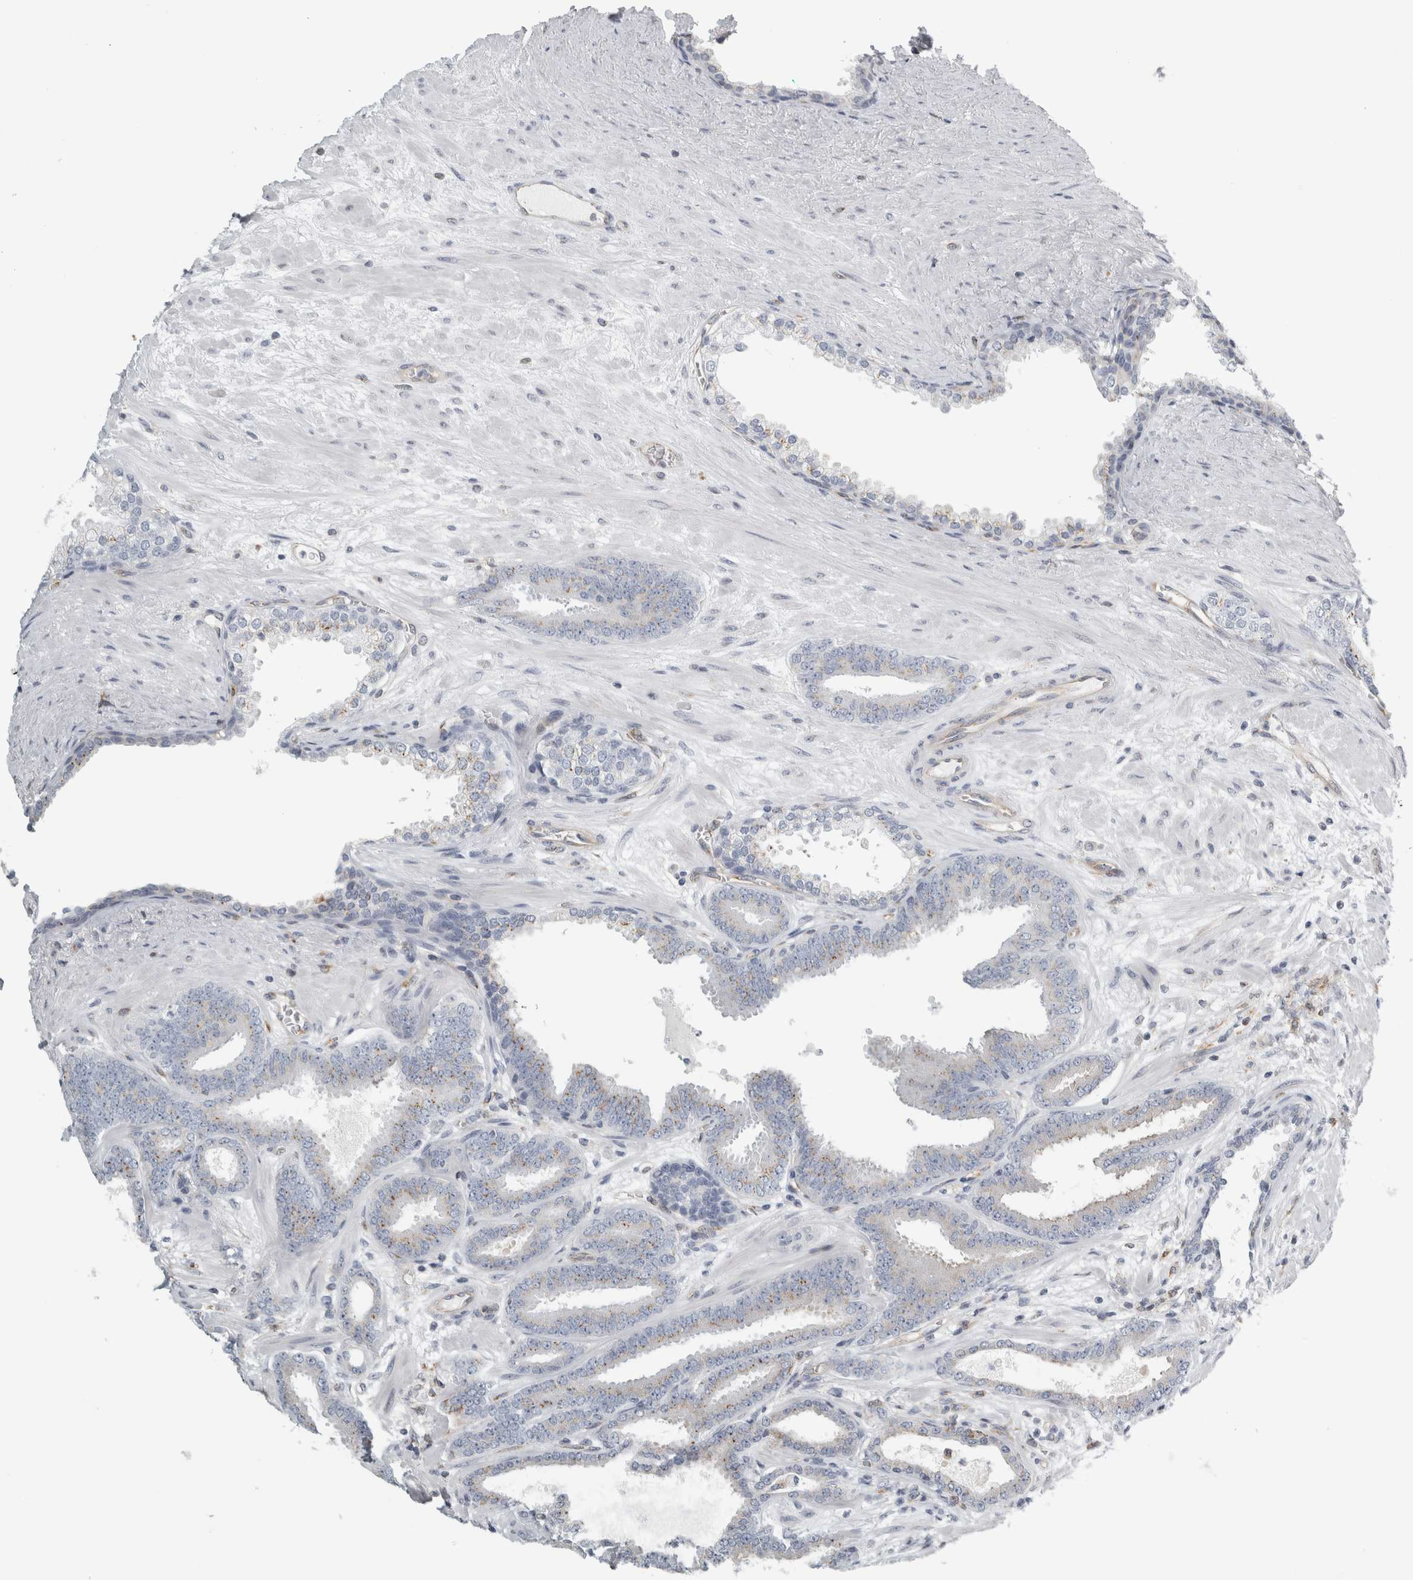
{"staining": {"intensity": "weak", "quantity": "25%-75%", "location": "cytoplasmic/membranous"}, "tissue": "prostate cancer", "cell_type": "Tumor cells", "image_type": "cancer", "snomed": [{"axis": "morphology", "description": "Adenocarcinoma, Low grade"}, {"axis": "topography", "description": "Prostate"}], "caption": "The histopathology image displays staining of prostate adenocarcinoma (low-grade), revealing weak cytoplasmic/membranous protein expression (brown color) within tumor cells.", "gene": "PEX6", "patient": {"sex": "male", "age": 62}}